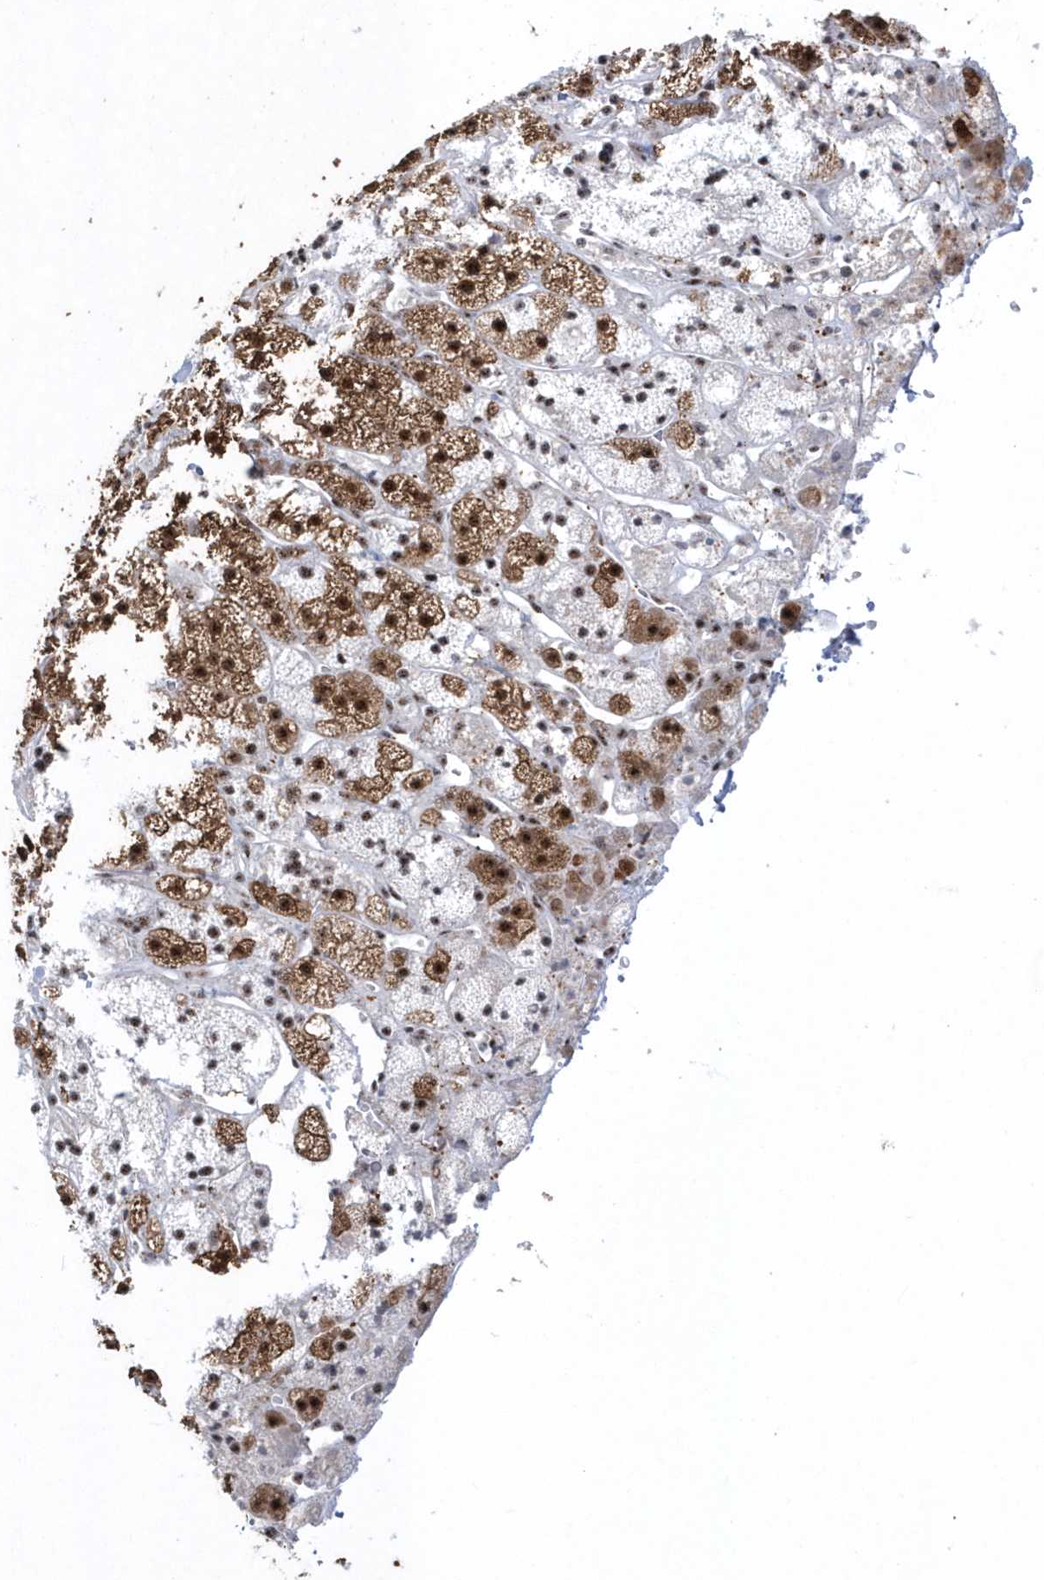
{"staining": {"intensity": "strong", "quantity": ">75%", "location": "cytoplasmic/membranous,nuclear"}, "tissue": "adrenal gland", "cell_type": "Glandular cells", "image_type": "normal", "snomed": [{"axis": "morphology", "description": "Normal tissue, NOS"}, {"axis": "topography", "description": "Adrenal gland"}], "caption": "IHC of unremarkable adrenal gland reveals high levels of strong cytoplasmic/membranous,nuclear positivity in approximately >75% of glandular cells.", "gene": "KDM6B", "patient": {"sex": "male", "age": 56}}